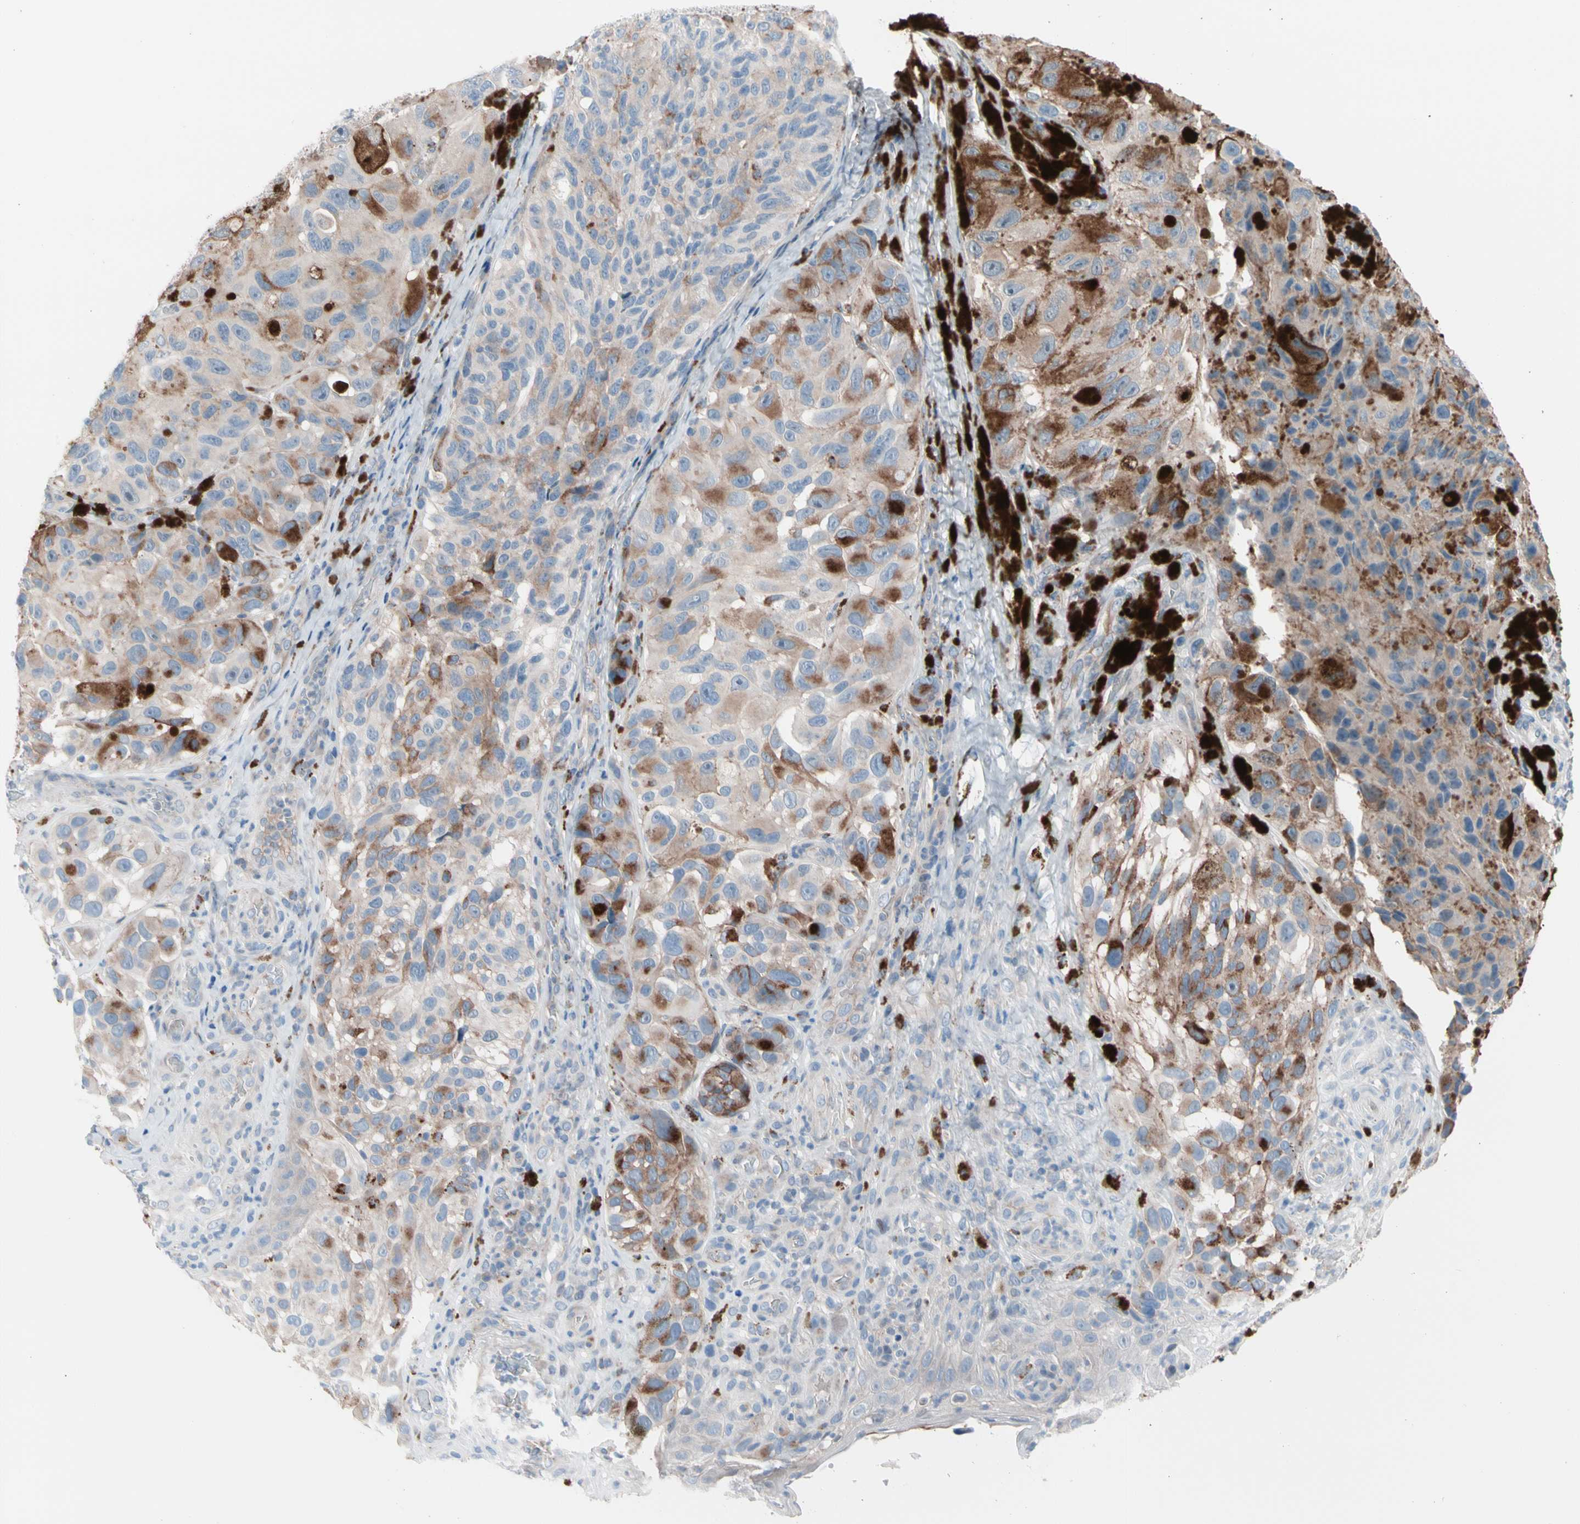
{"staining": {"intensity": "weak", "quantity": "25%-75%", "location": "cytoplasmic/membranous"}, "tissue": "melanoma", "cell_type": "Tumor cells", "image_type": "cancer", "snomed": [{"axis": "morphology", "description": "Malignant melanoma, NOS"}, {"axis": "topography", "description": "Skin"}], "caption": "The micrograph shows immunohistochemical staining of malignant melanoma. There is weak cytoplasmic/membranous positivity is seen in about 25%-75% of tumor cells. Using DAB (brown) and hematoxylin (blue) stains, captured at high magnification using brightfield microscopy.", "gene": "CASQ1", "patient": {"sex": "female", "age": 73}}